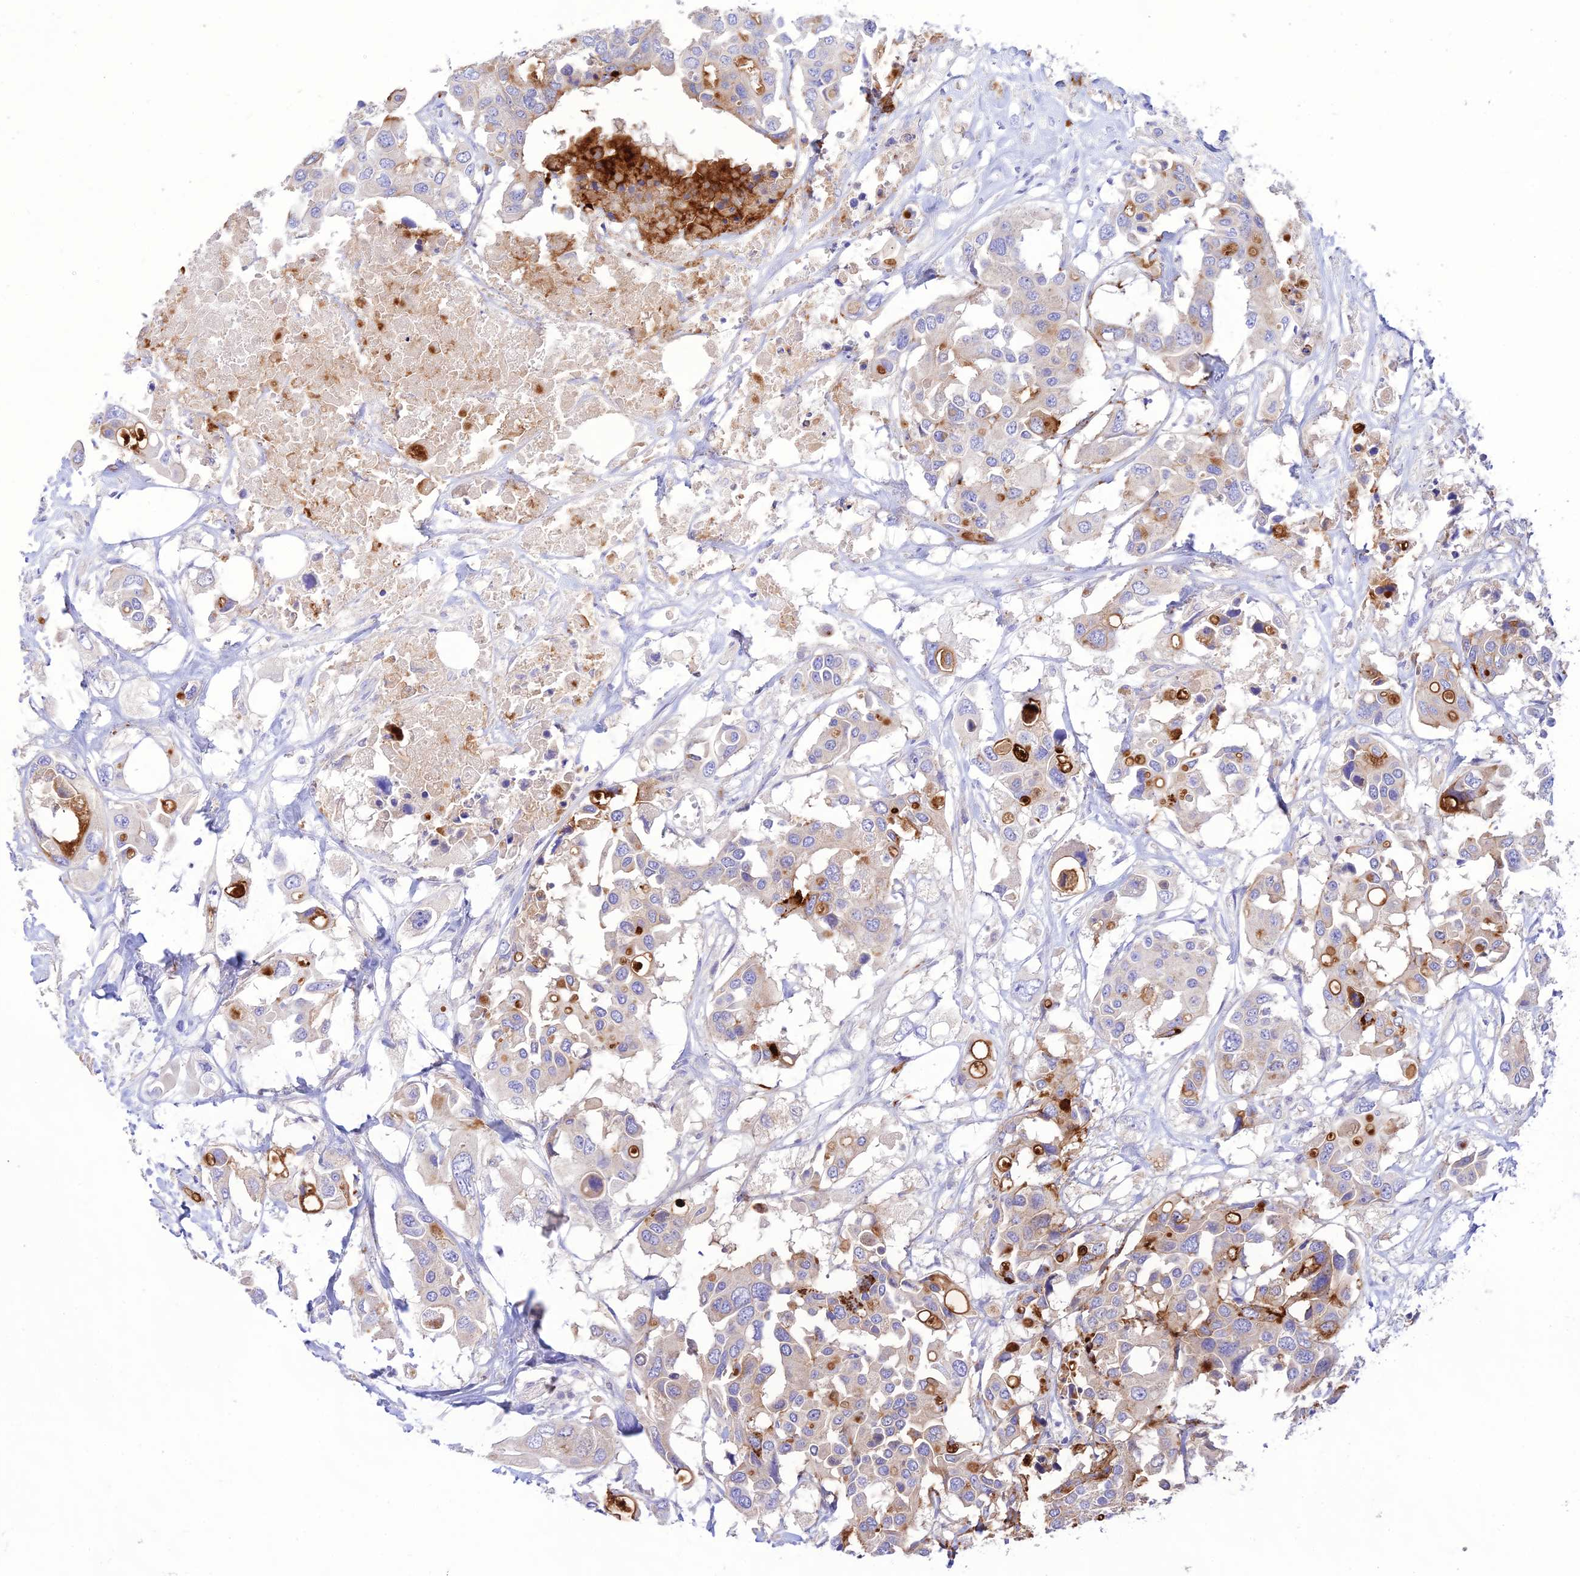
{"staining": {"intensity": "moderate", "quantity": "<25%", "location": "cytoplasmic/membranous"}, "tissue": "colorectal cancer", "cell_type": "Tumor cells", "image_type": "cancer", "snomed": [{"axis": "morphology", "description": "Adenocarcinoma, NOS"}, {"axis": "topography", "description": "Colon"}], "caption": "Immunohistochemical staining of human adenocarcinoma (colorectal) reveals moderate cytoplasmic/membranous protein staining in about <25% of tumor cells.", "gene": "NLRP9", "patient": {"sex": "male", "age": 77}}